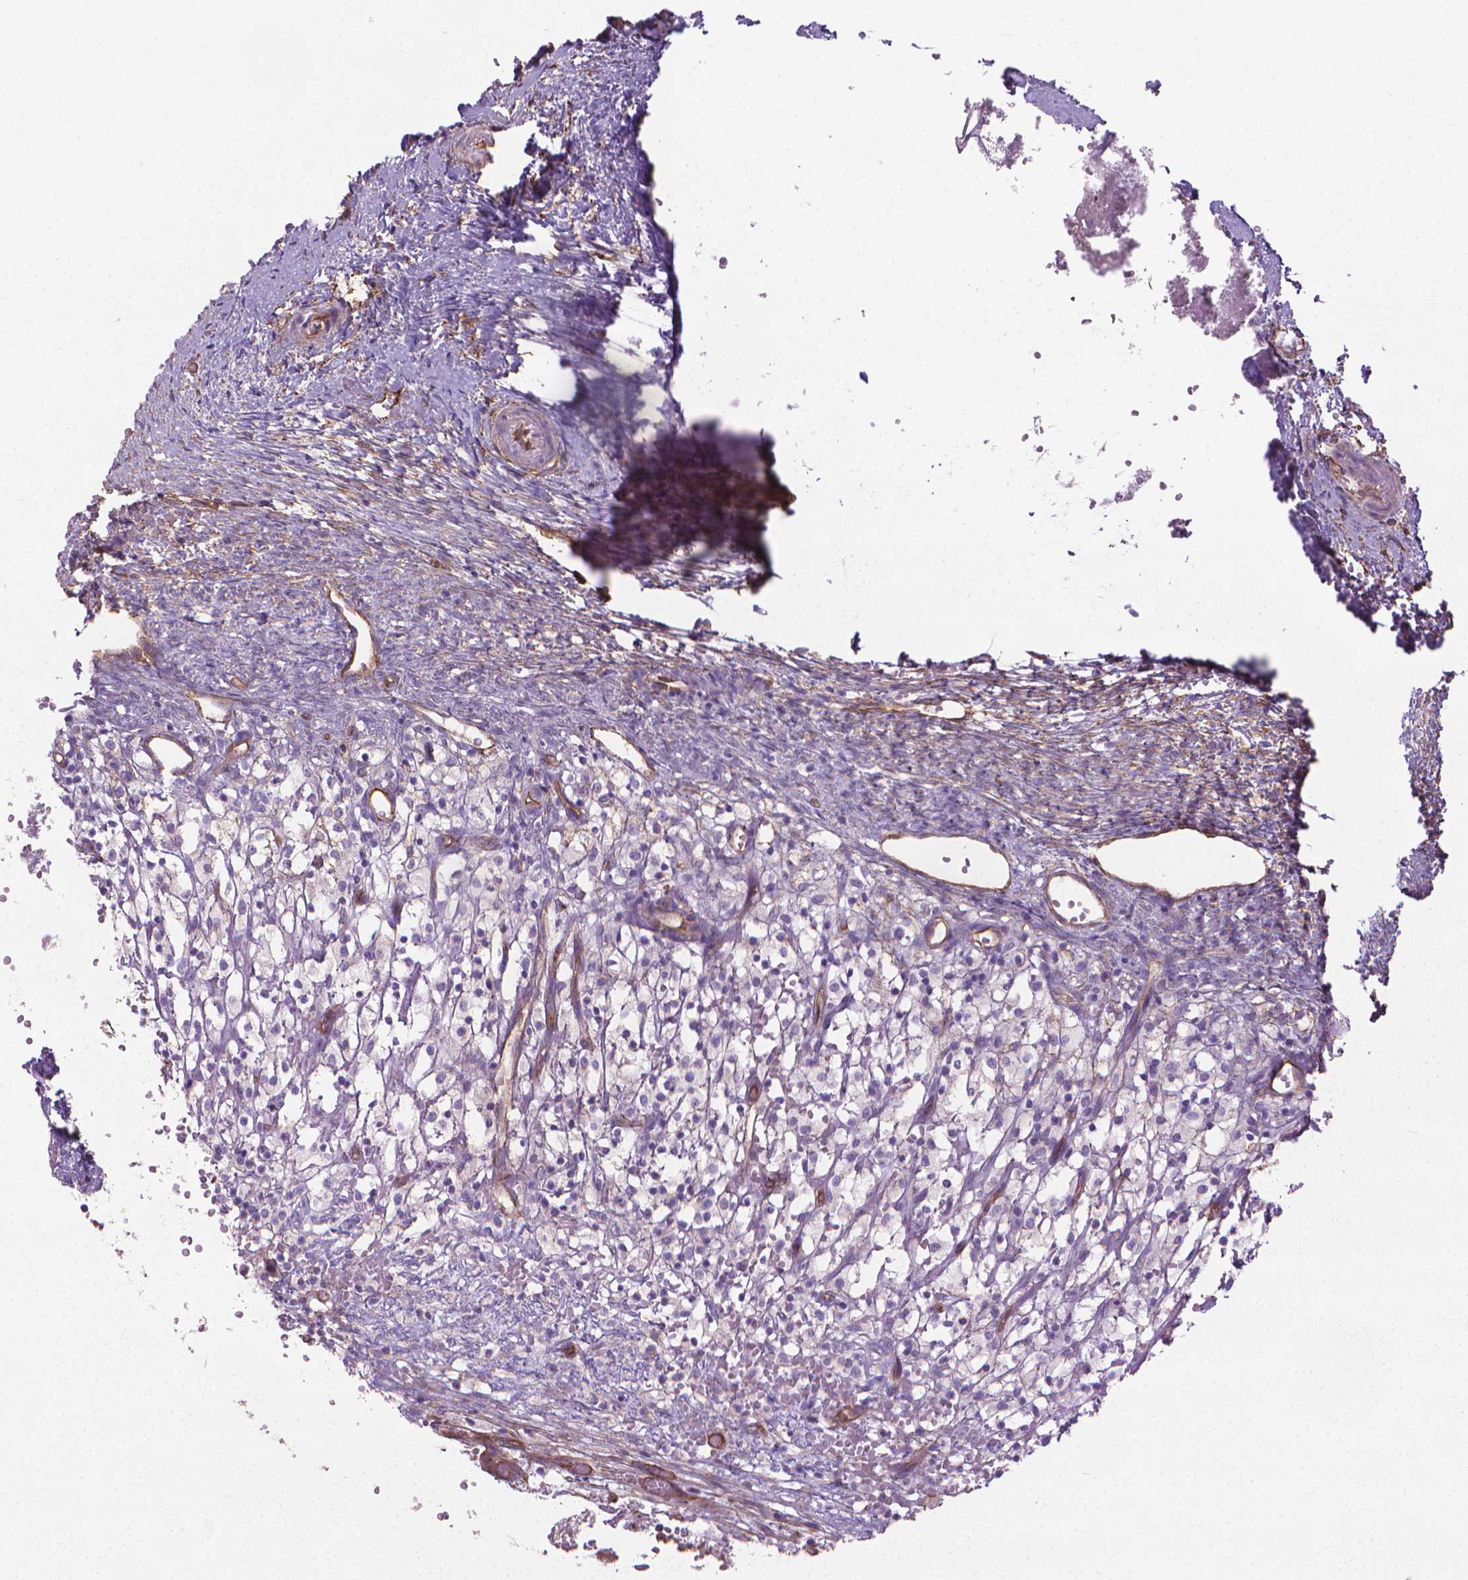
{"staining": {"intensity": "moderate", "quantity": "25%-75%", "location": "cytoplasmic/membranous"}, "tissue": "ovary", "cell_type": "Ovarian stroma cells", "image_type": "normal", "snomed": [{"axis": "morphology", "description": "Normal tissue, NOS"}, {"axis": "topography", "description": "Ovary"}], "caption": "IHC micrograph of benign ovary: ovary stained using IHC shows medium levels of moderate protein expression localized specifically in the cytoplasmic/membranous of ovarian stroma cells, appearing as a cytoplasmic/membranous brown color.", "gene": "TENT5A", "patient": {"sex": "female", "age": 46}}